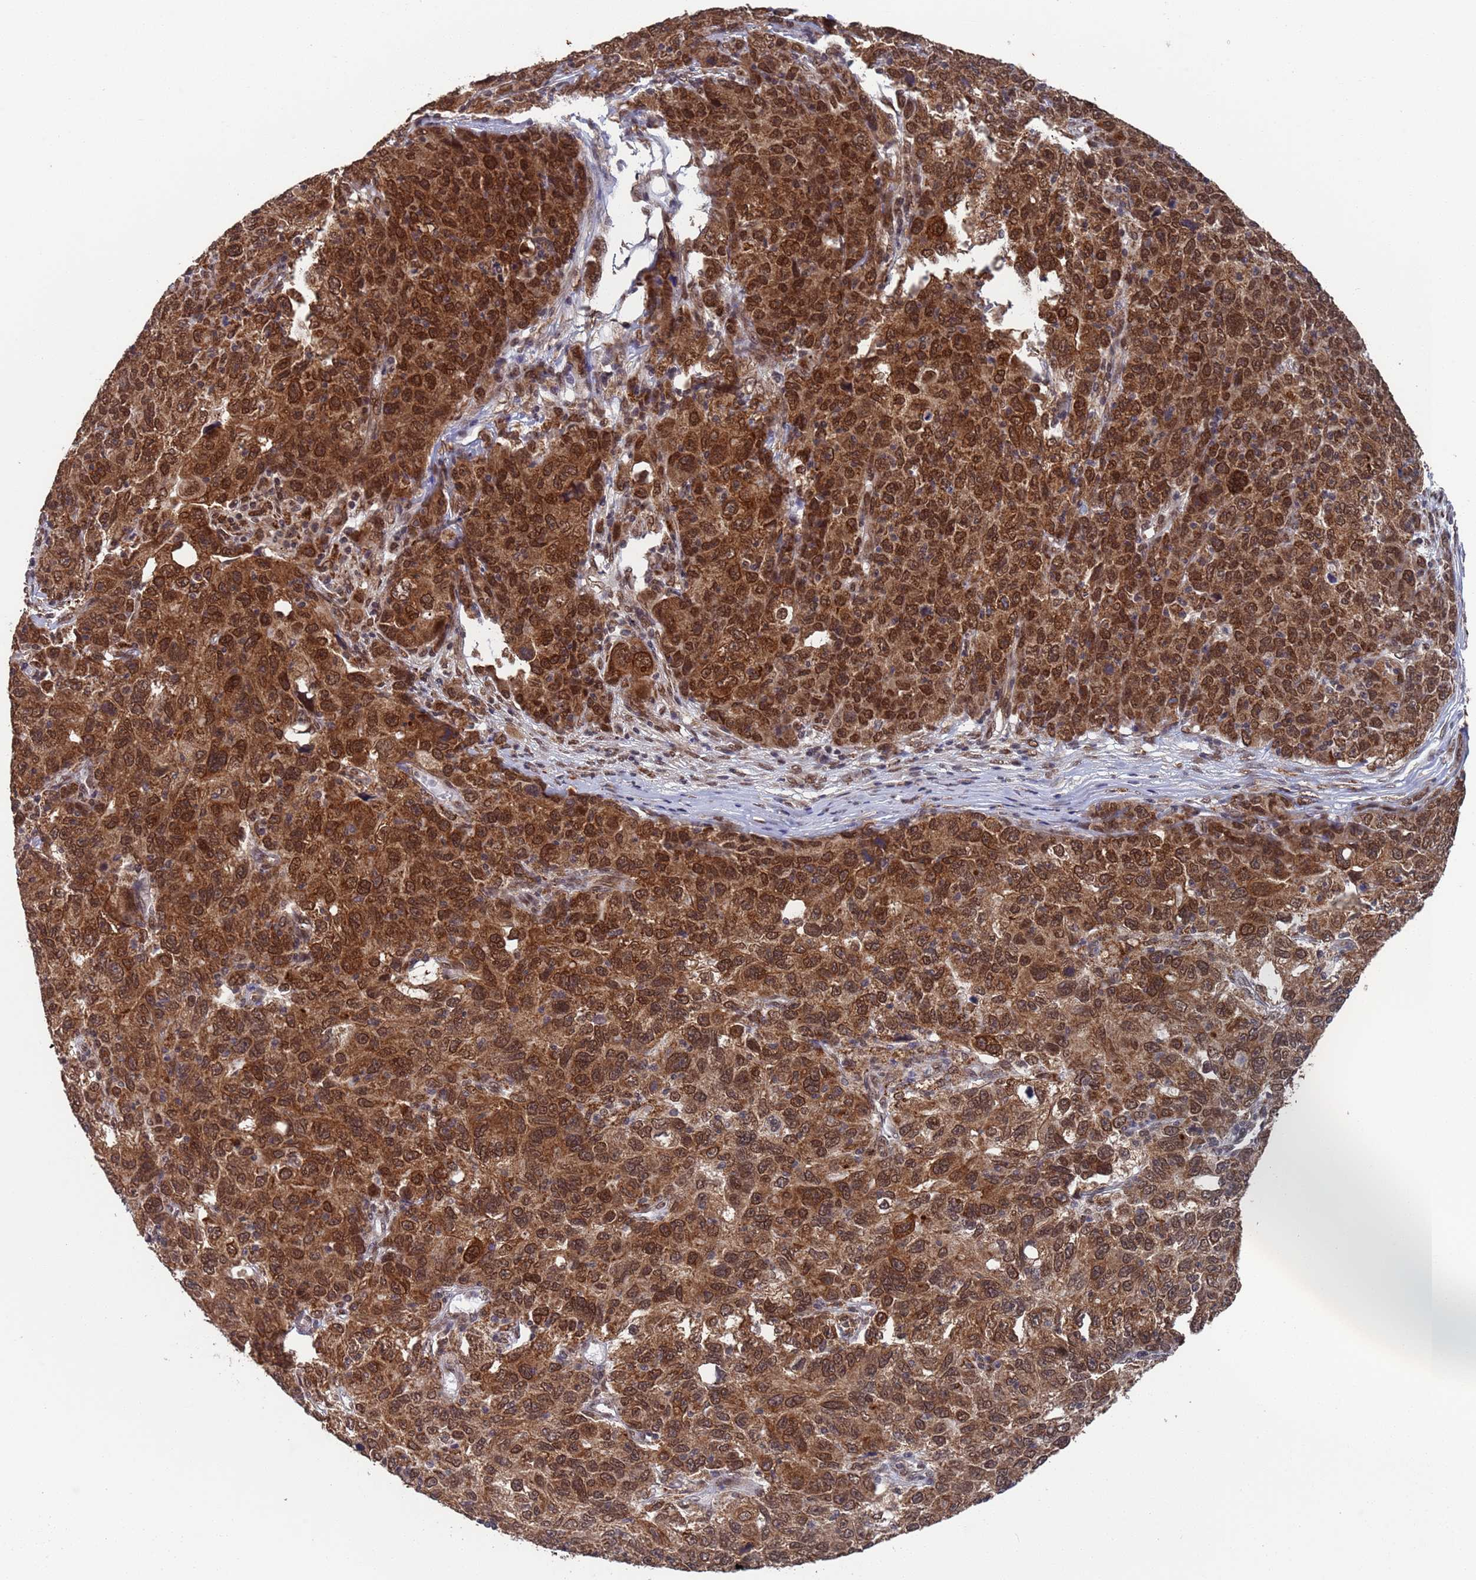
{"staining": {"intensity": "moderate", "quantity": ">75%", "location": "cytoplasmic/membranous,nuclear"}, "tissue": "ovarian cancer", "cell_type": "Tumor cells", "image_type": "cancer", "snomed": [{"axis": "morphology", "description": "Carcinoma, endometroid"}, {"axis": "topography", "description": "Ovary"}], "caption": "This micrograph reveals immunohistochemistry (IHC) staining of human ovarian cancer, with medium moderate cytoplasmic/membranous and nuclear expression in approximately >75% of tumor cells.", "gene": "FUBP3", "patient": {"sex": "female", "age": 42}}